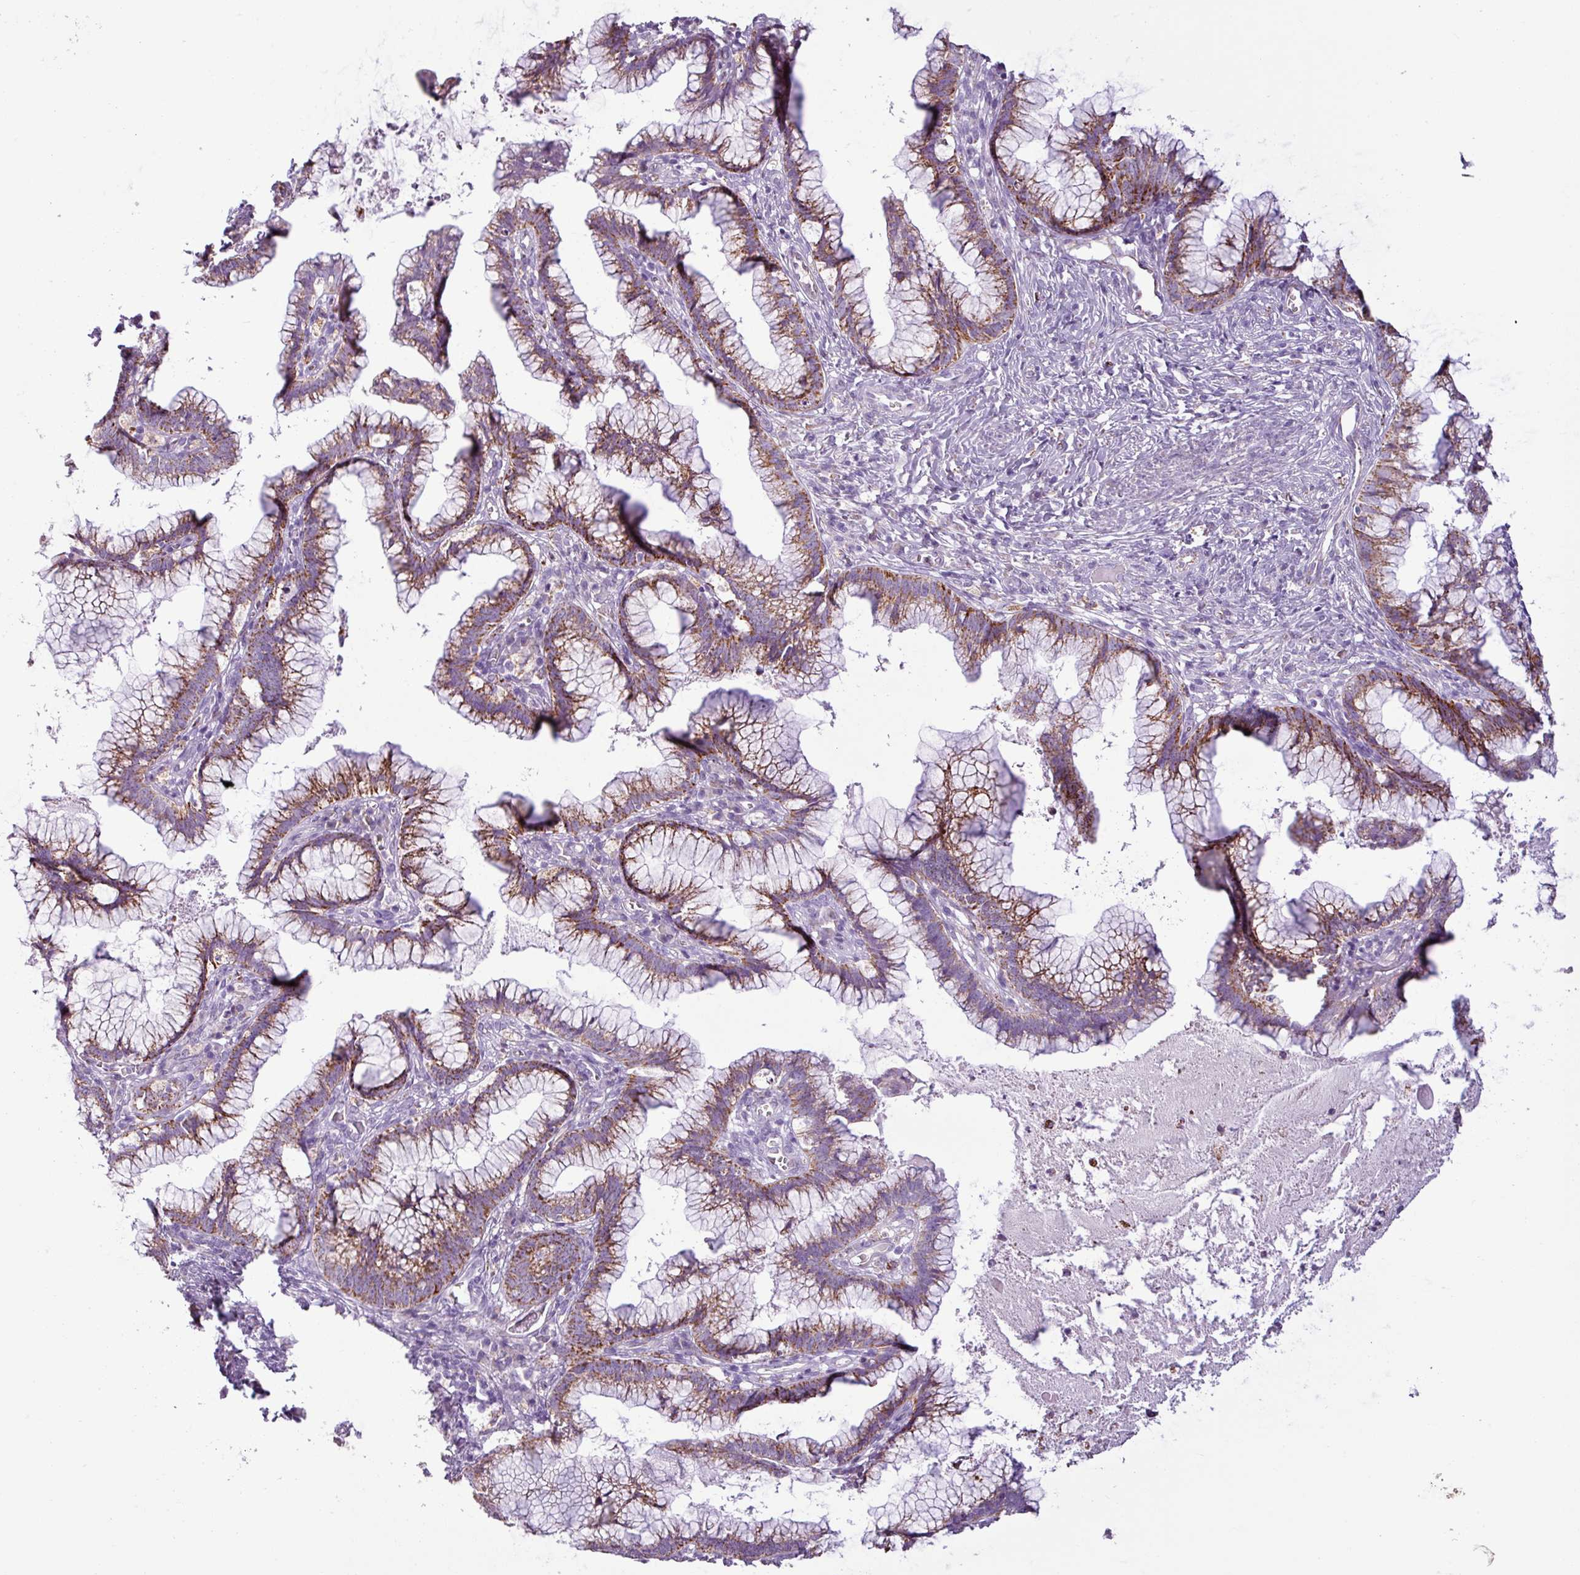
{"staining": {"intensity": "moderate", "quantity": ">75%", "location": "cytoplasmic/membranous"}, "tissue": "cervical cancer", "cell_type": "Tumor cells", "image_type": "cancer", "snomed": [{"axis": "morphology", "description": "Adenocarcinoma, NOS"}, {"axis": "topography", "description": "Cervix"}], "caption": "Immunohistochemistry (IHC) of human adenocarcinoma (cervical) demonstrates medium levels of moderate cytoplasmic/membranous expression in about >75% of tumor cells.", "gene": "ZNF667", "patient": {"sex": "female", "age": 36}}